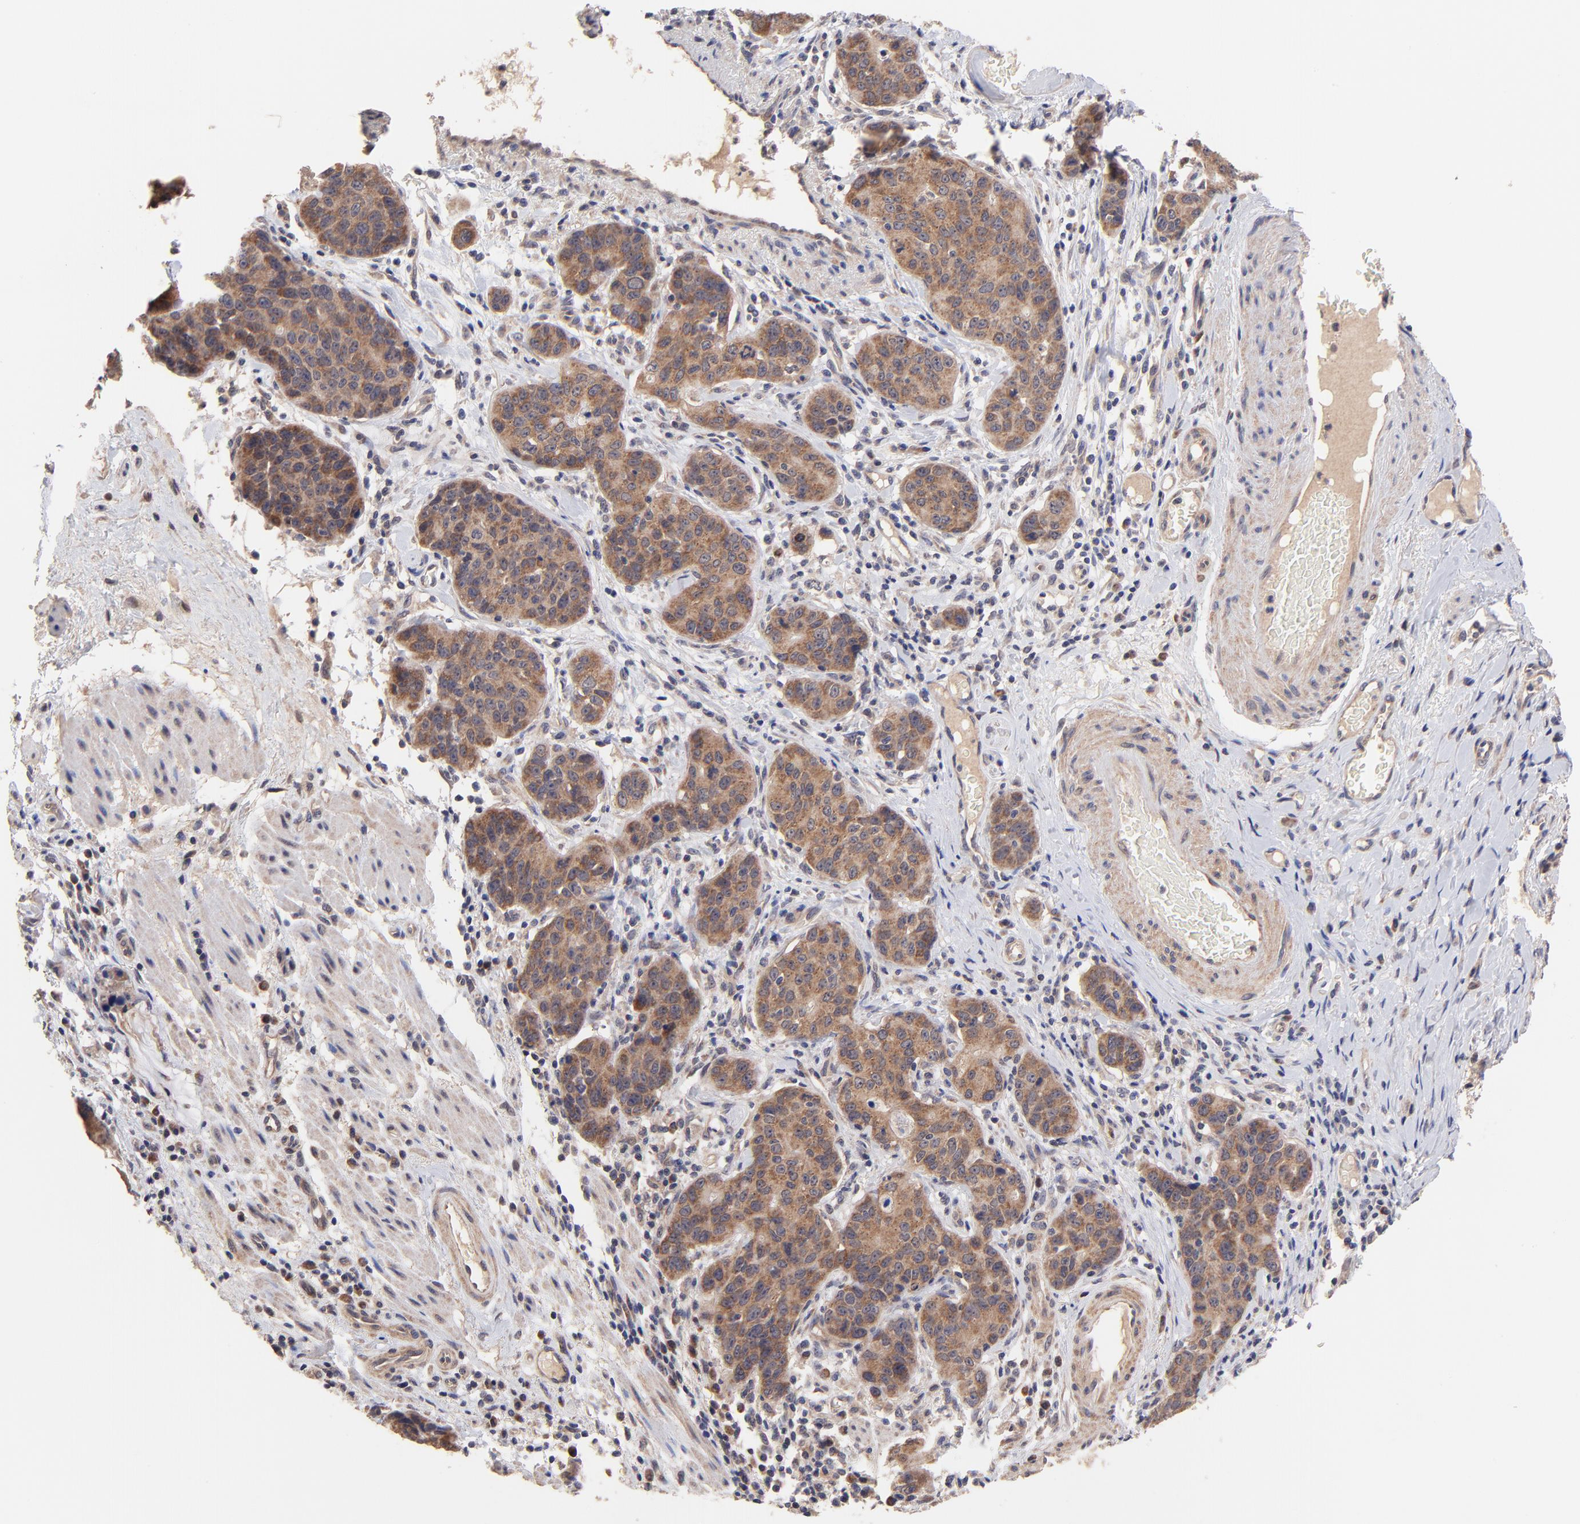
{"staining": {"intensity": "moderate", "quantity": ">75%", "location": "cytoplasmic/membranous"}, "tissue": "stomach cancer", "cell_type": "Tumor cells", "image_type": "cancer", "snomed": [{"axis": "morphology", "description": "Adenocarcinoma, NOS"}, {"axis": "topography", "description": "Esophagus"}, {"axis": "topography", "description": "Stomach"}], "caption": "Immunohistochemistry image of stomach cancer stained for a protein (brown), which shows medium levels of moderate cytoplasmic/membranous positivity in about >75% of tumor cells.", "gene": "BAIAP2L2", "patient": {"sex": "male", "age": 74}}